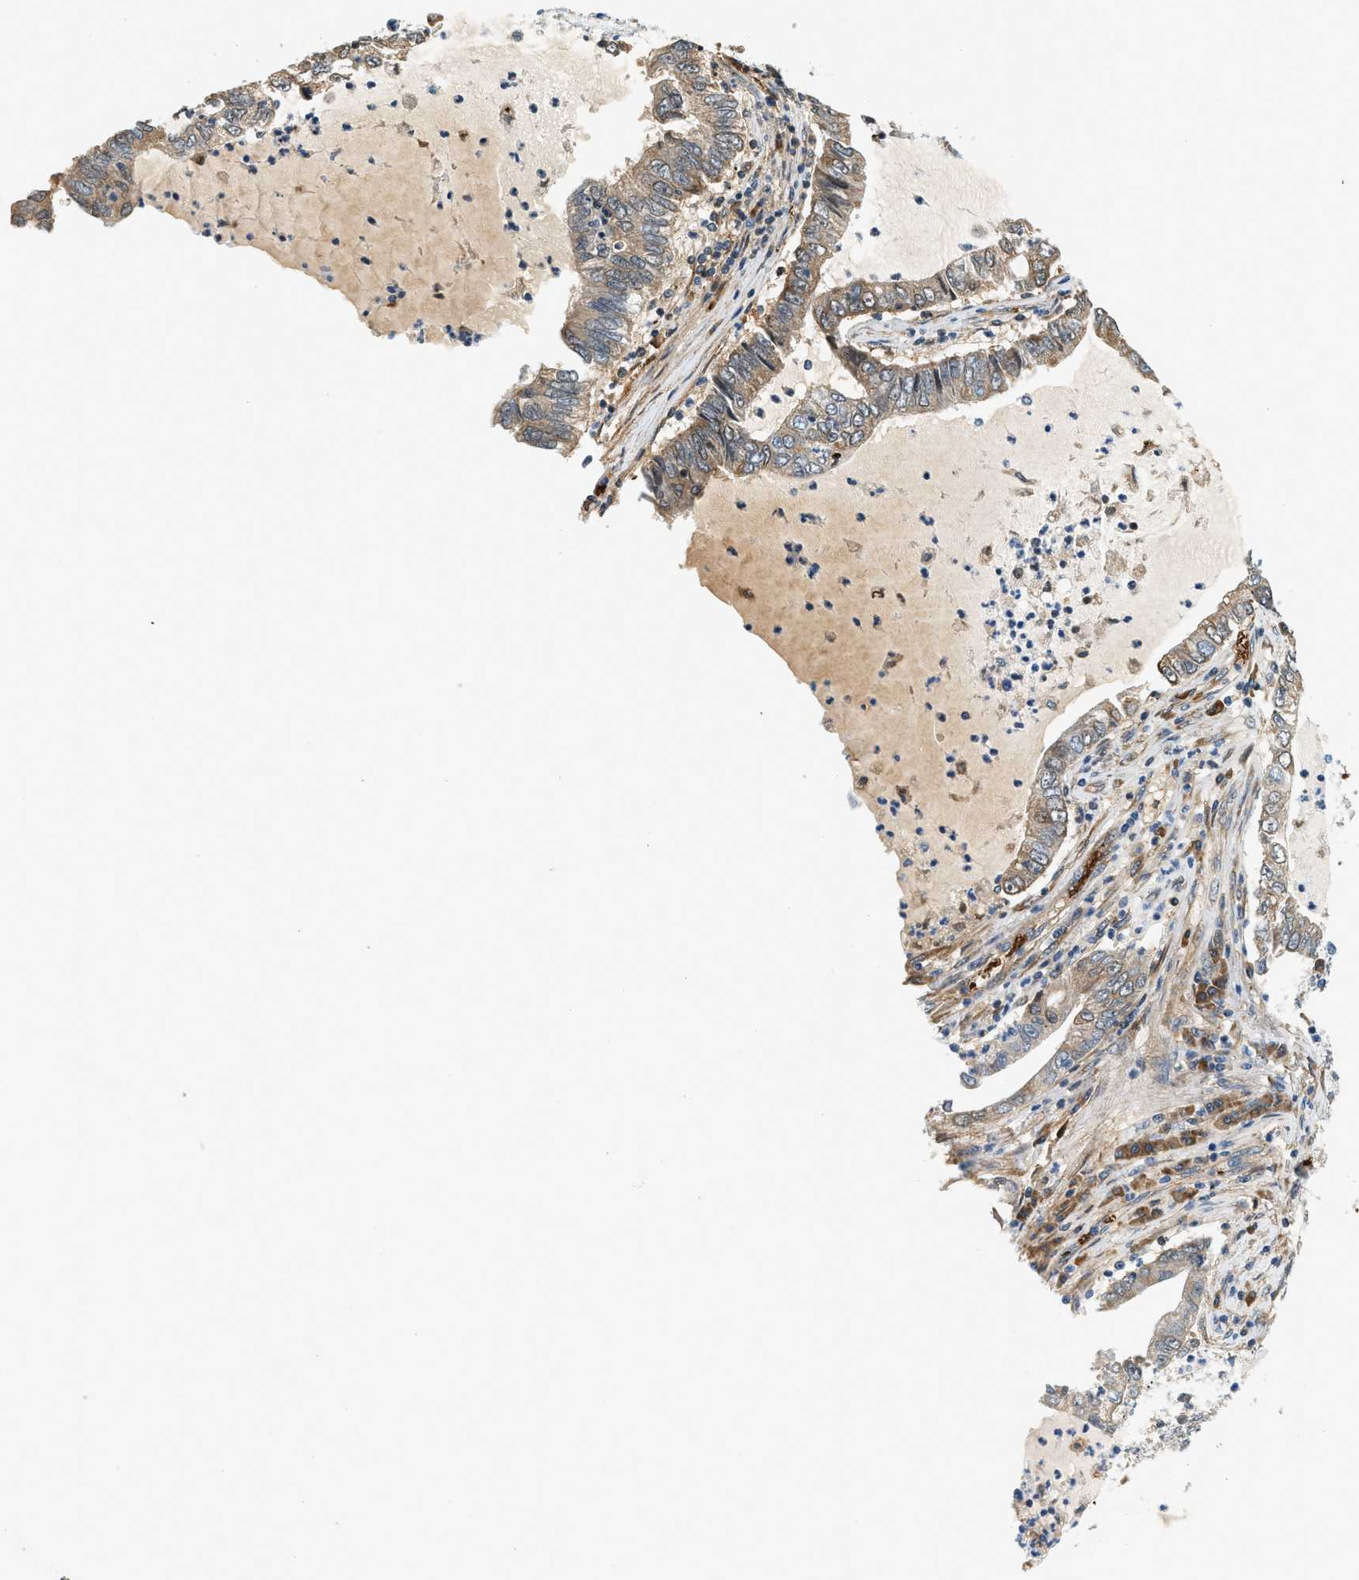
{"staining": {"intensity": "weak", "quantity": "25%-75%", "location": "cytoplasmic/membranous"}, "tissue": "lung cancer", "cell_type": "Tumor cells", "image_type": "cancer", "snomed": [{"axis": "morphology", "description": "Adenocarcinoma, NOS"}, {"axis": "topography", "description": "Lung"}], "caption": "IHC histopathology image of human lung adenocarcinoma stained for a protein (brown), which exhibits low levels of weak cytoplasmic/membranous positivity in approximately 25%-75% of tumor cells.", "gene": "CYTH2", "patient": {"sex": "female", "age": 51}}